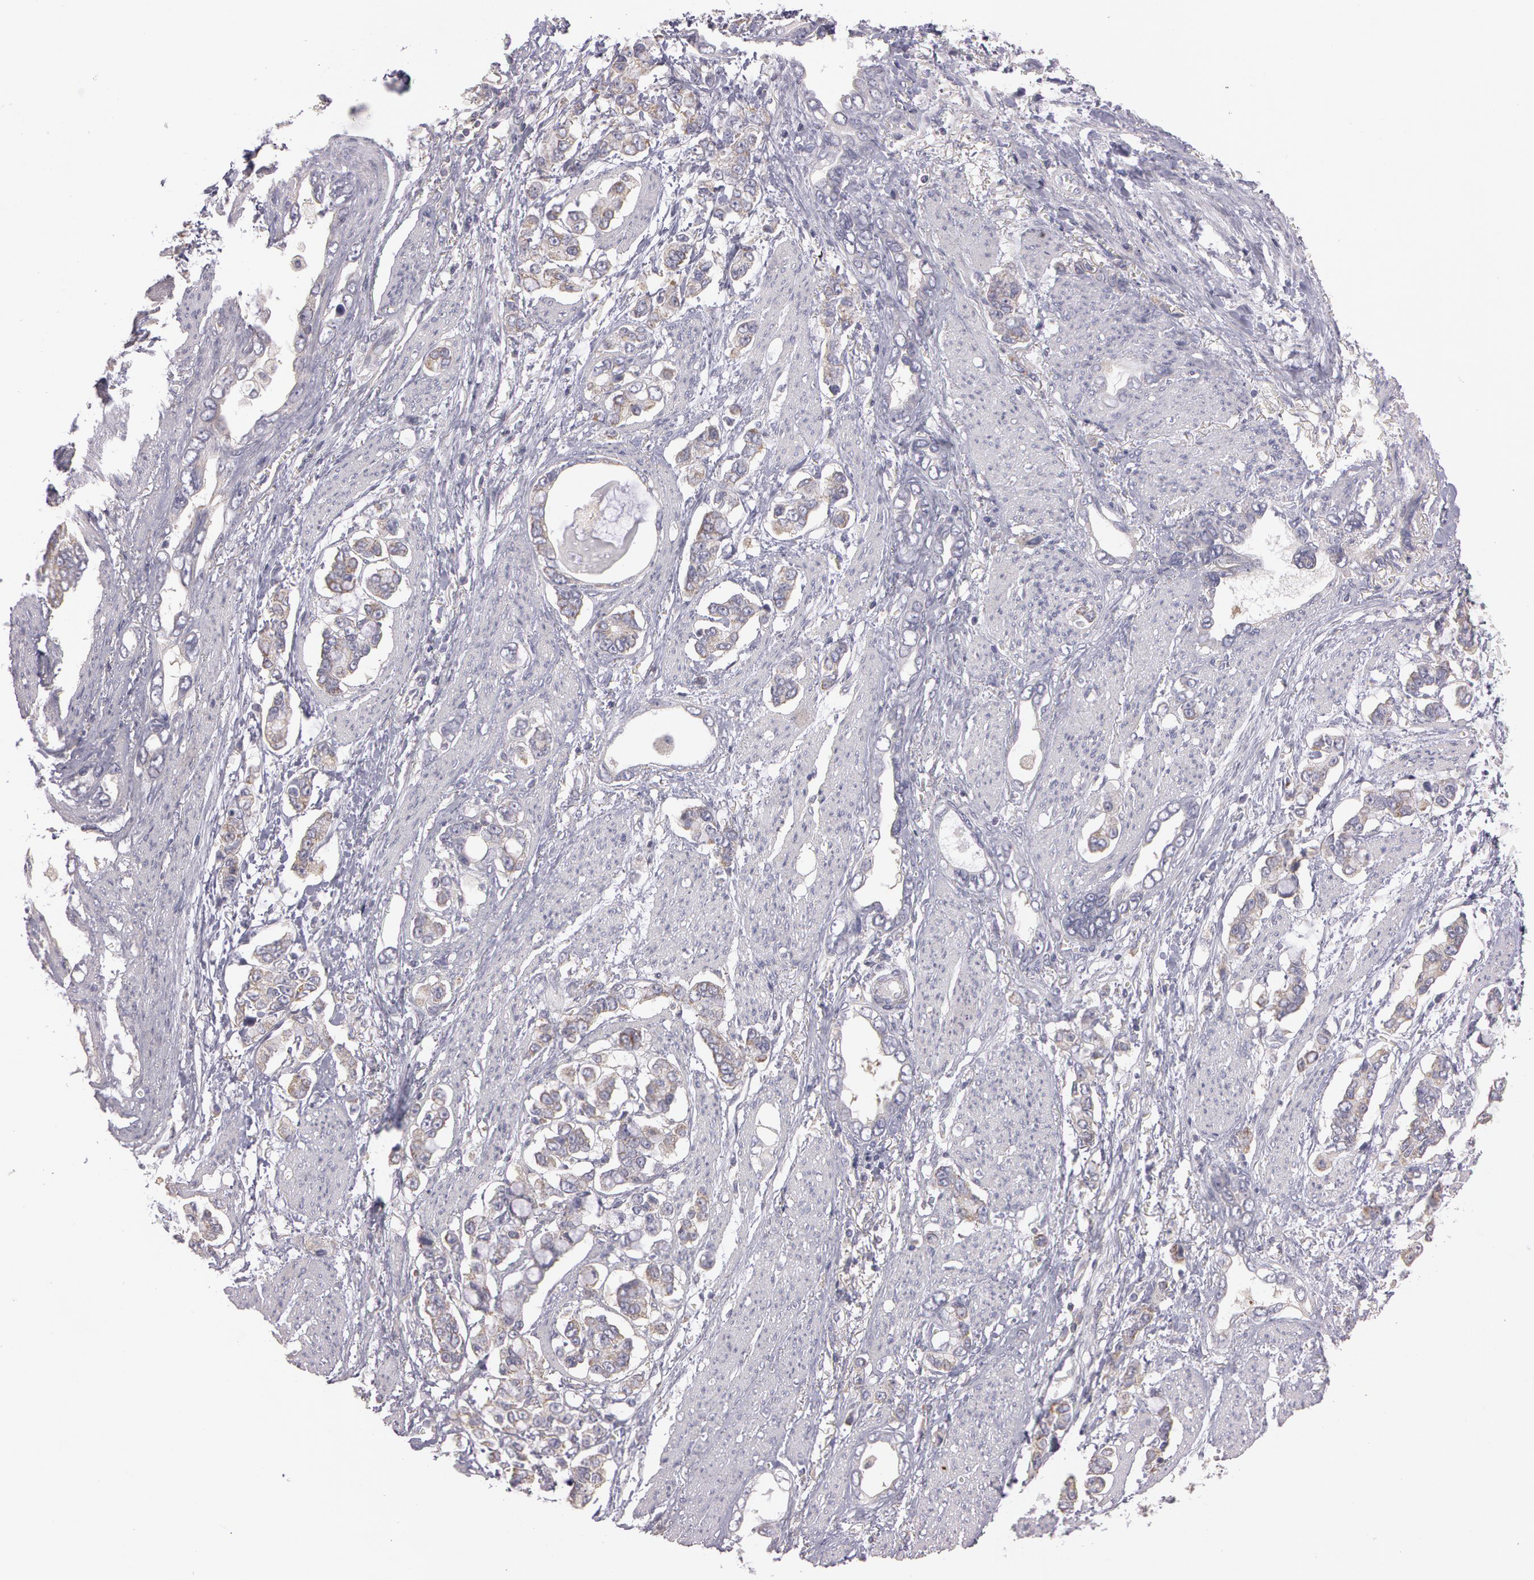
{"staining": {"intensity": "weak", "quantity": "<25%", "location": "cytoplasmic/membranous"}, "tissue": "stomach cancer", "cell_type": "Tumor cells", "image_type": "cancer", "snomed": [{"axis": "morphology", "description": "Adenocarcinoma, NOS"}, {"axis": "topography", "description": "Stomach"}], "caption": "Immunohistochemistry (IHC) histopathology image of stomach cancer stained for a protein (brown), which demonstrates no expression in tumor cells.", "gene": "NEK9", "patient": {"sex": "male", "age": 78}}